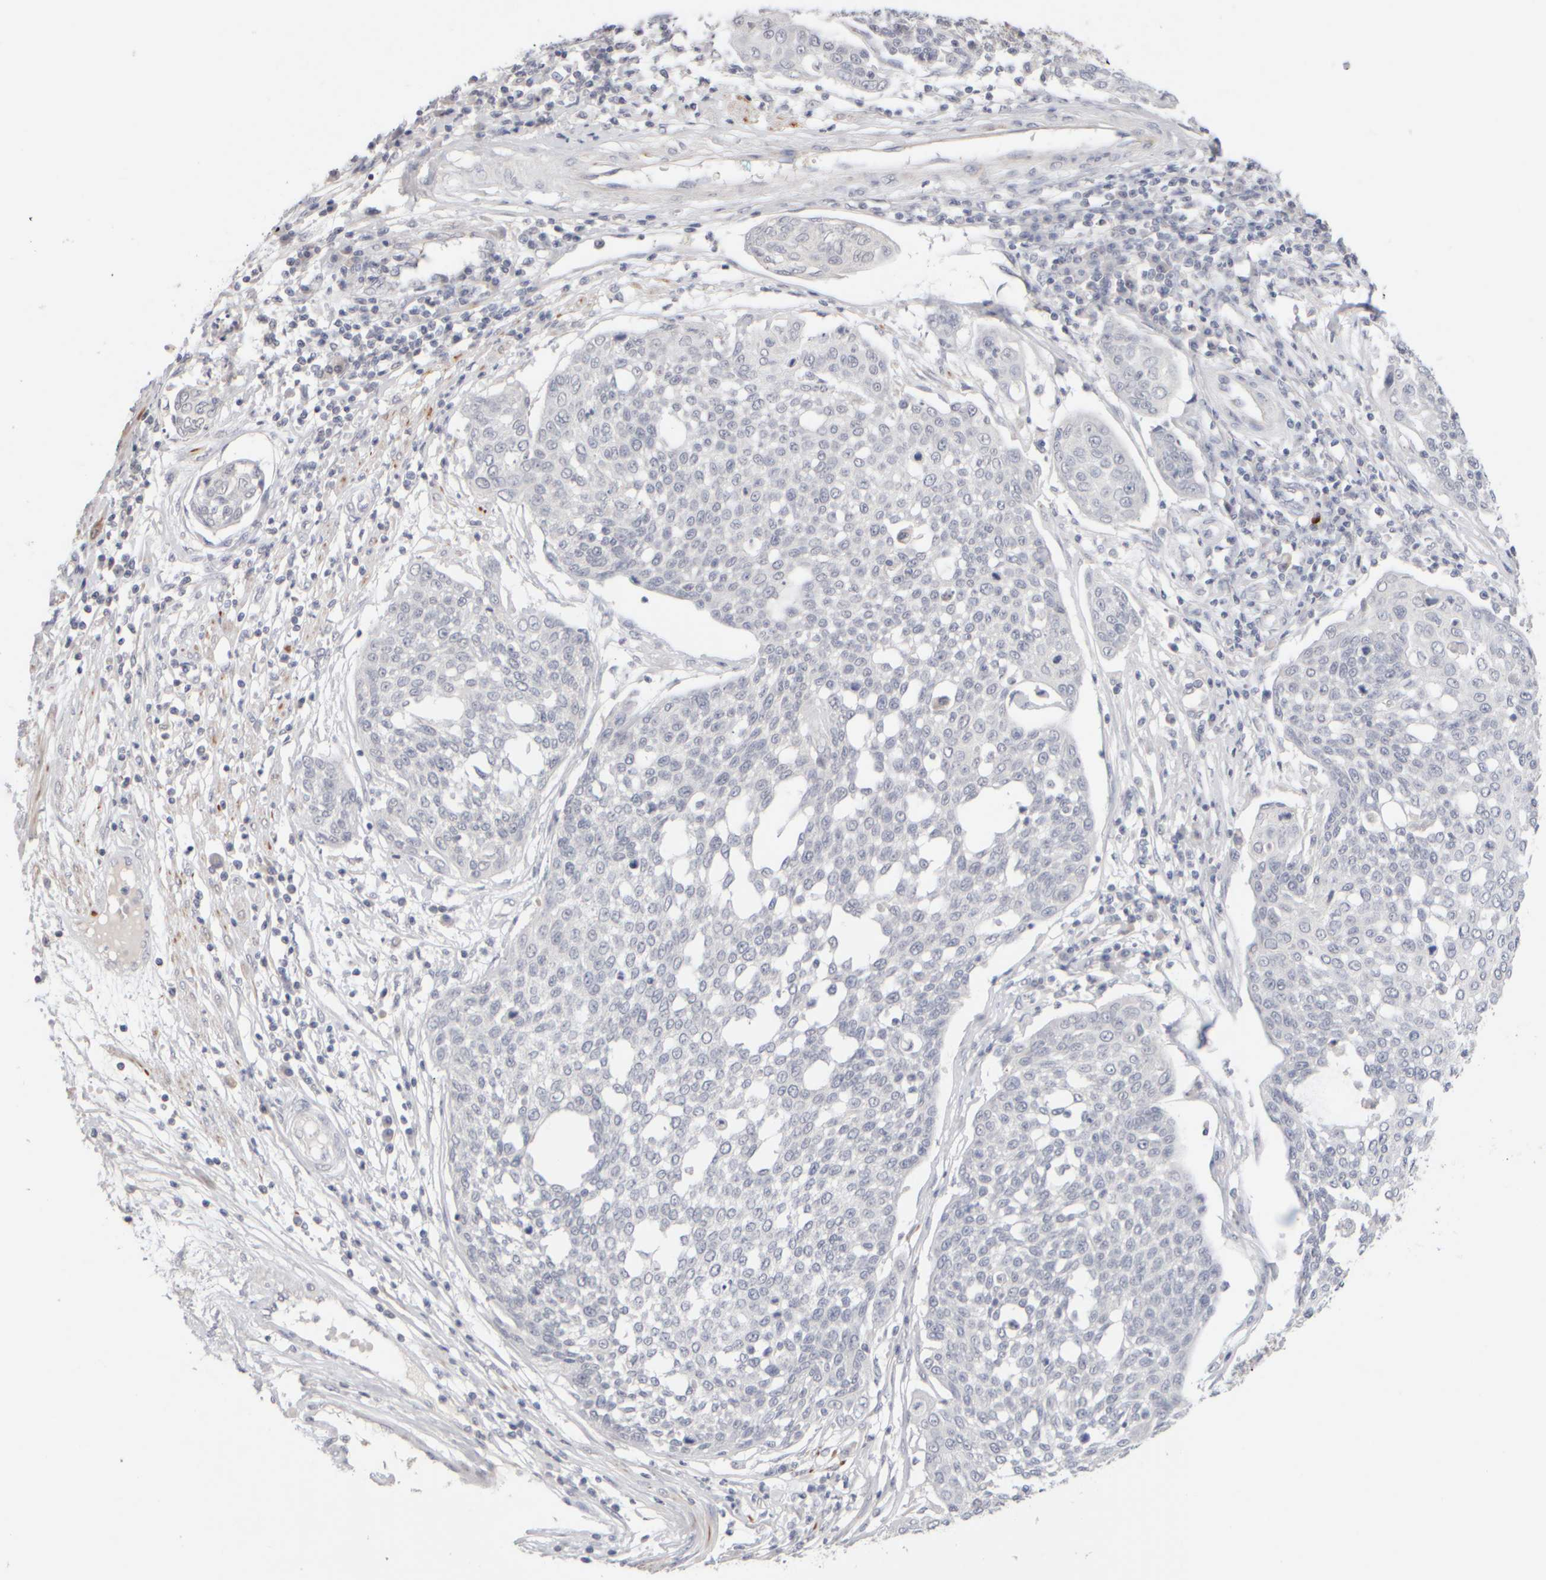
{"staining": {"intensity": "negative", "quantity": "none", "location": "none"}, "tissue": "cervical cancer", "cell_type": "Tumor cells", "image_type": "cancer", "snomed": [{"axis": "morphology", "description": "Squamous cell carcinoma, NOS"}, {"axis": "topography", "description": "Cervix"}], "caption": "Squamous cell carcinoma (cervical) was stained to show a protein in brown. There is no significant staining in tumor cells.", "gene": "ZNF112", "patient": {"sex": "female", "age": 34}}